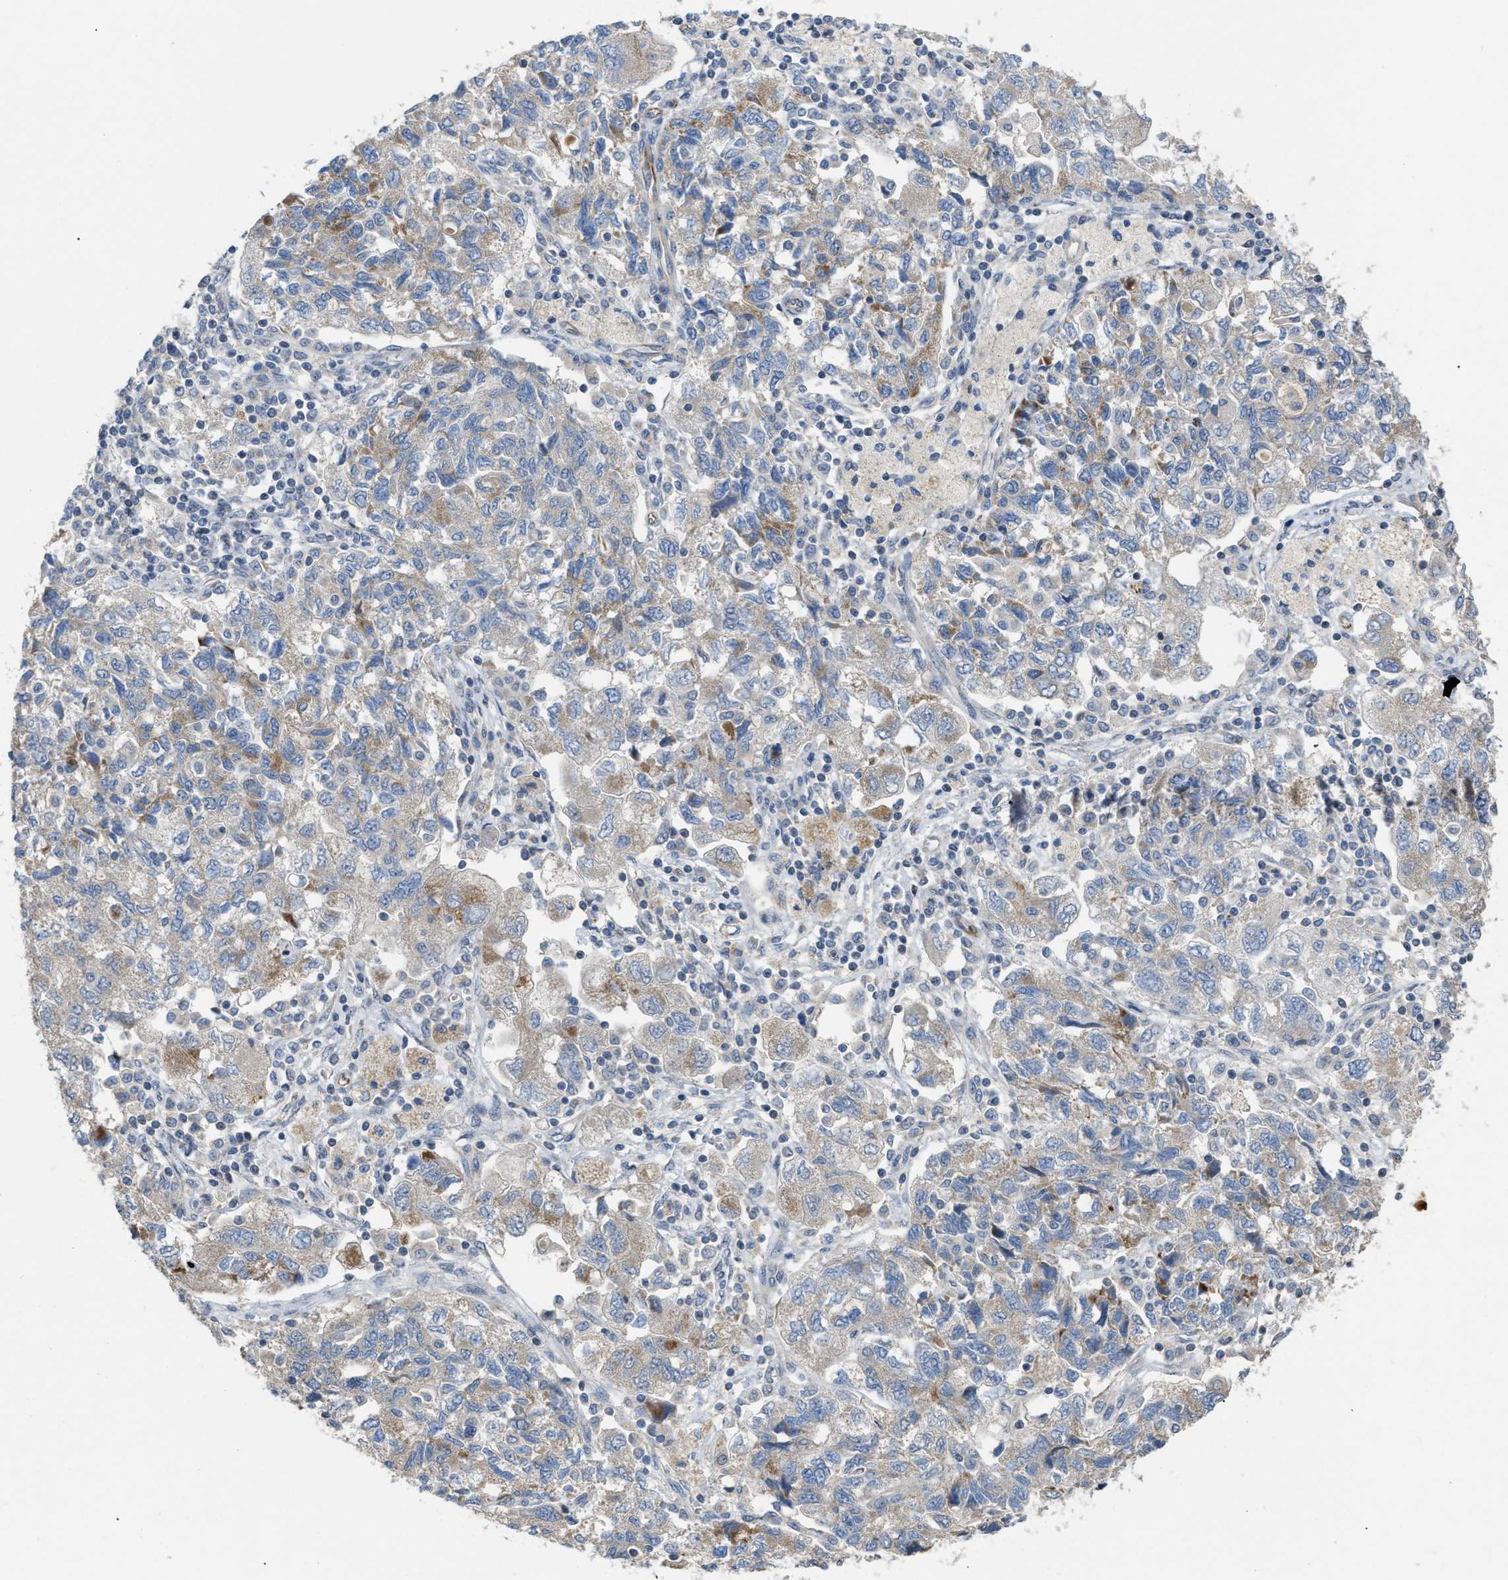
{"staining": {"intensity": "moderate", "quantity": "<25%", "location": "cytoplasmic/membranous"}, "tissue": "ovarian cancer", "cell_type": "Tumor cells", "image_type": "cancer", "snomed": [{"axis": "morphology", "description": "Carcinoma, NOS"}, {"axis": "morphology", "description": "Cystadenocarcinoma, serous, NOS"}, {"axis": "topography", "description": "Ovary"}], "caption": "Immunohistochemistry (DAB (3,3'-diaminobenzidine)) staining of human ovarian serous cystadenocarcinoma shows moderate cytoplasmic/membranous protein positivity in about <25% of tumor cells.", "gene": "DHX58", "patient": {"sex": "female", "age": 69}}